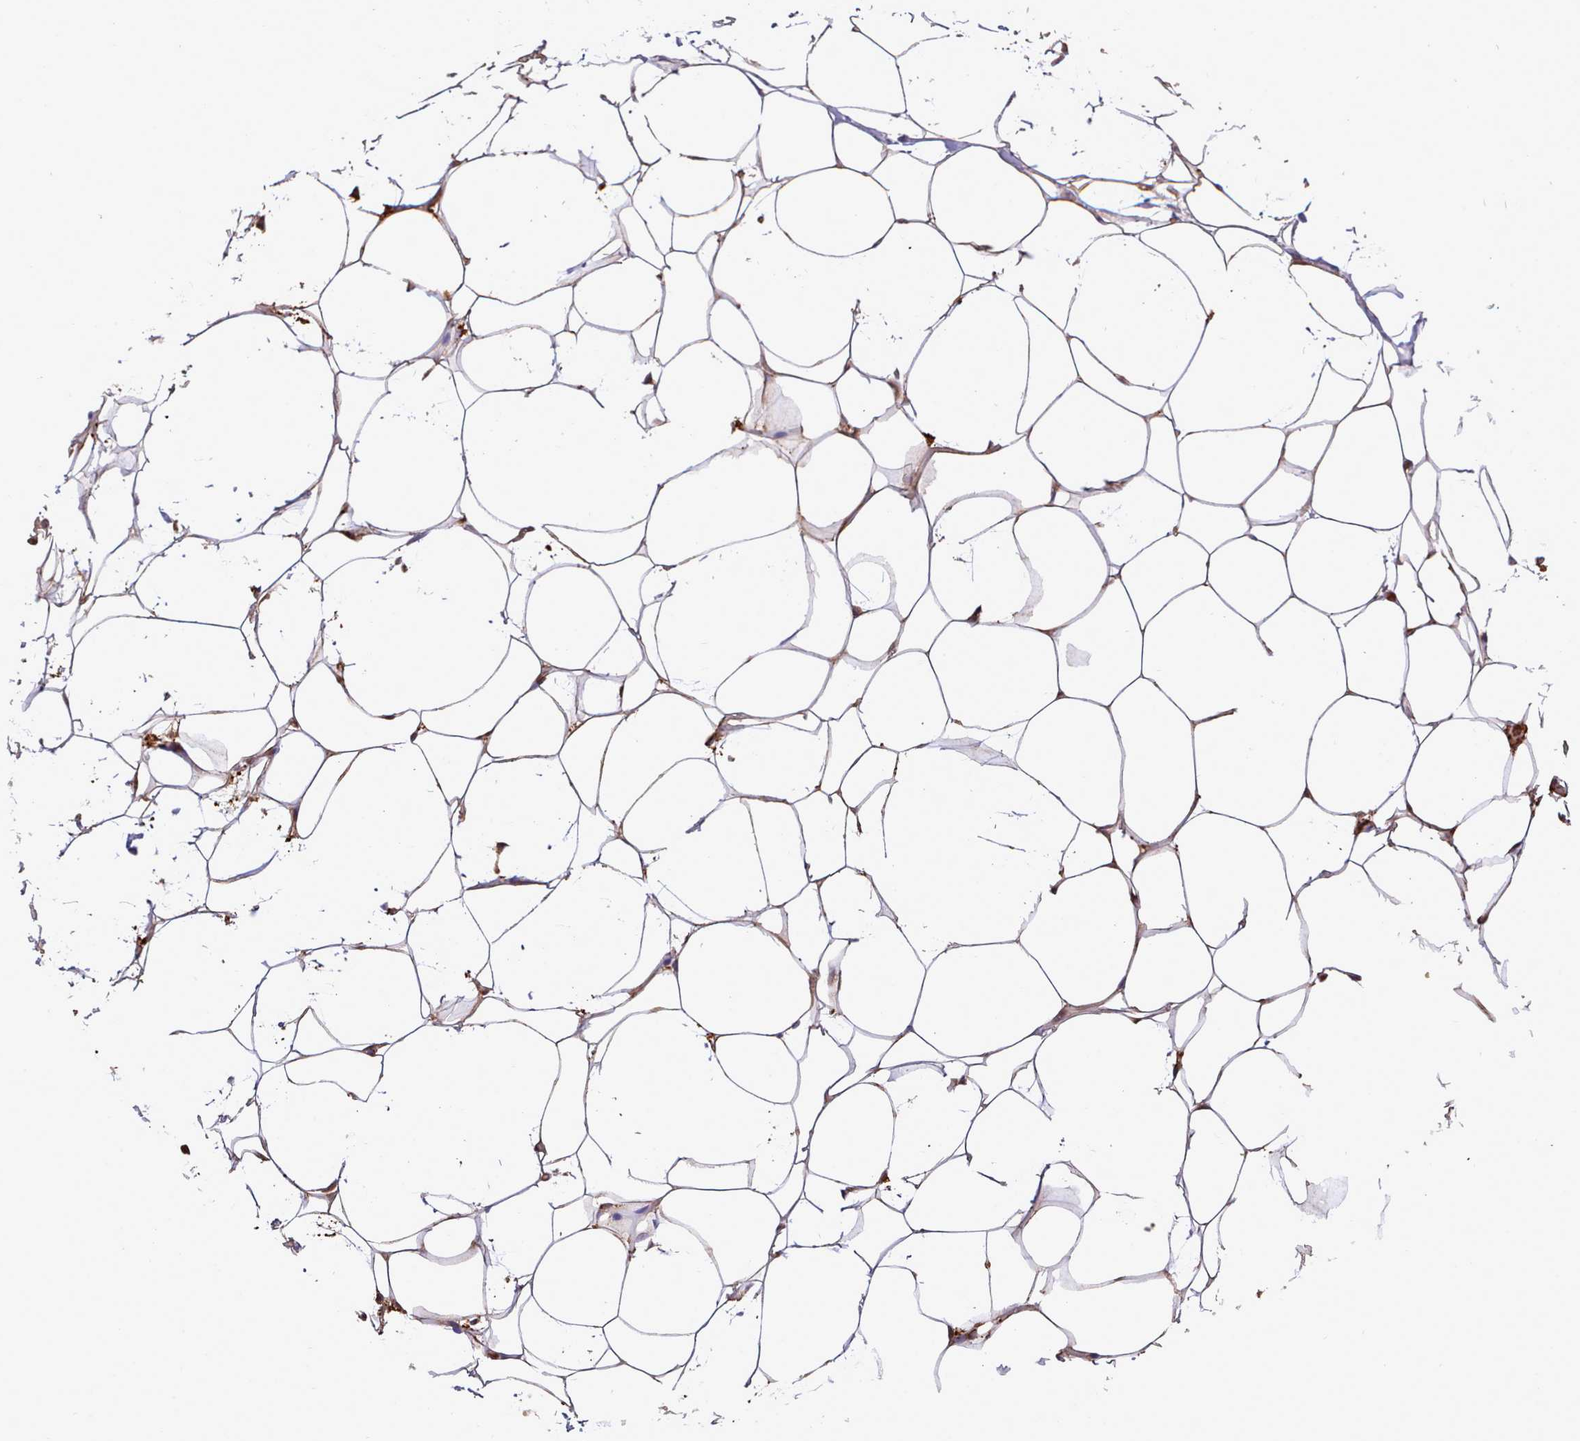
{"staining": {"intensity": "moderate", "quantity": "25%-75%", "location": "cytoplasmic/membranous"}, "tissue": "adipose tissue", "cell_type": "Adipocytes", "image_type": "normal", "snomed": [{"axis": "morphology", "description": "Normal tissue, NOS"}, {"axis": "topography", "description": "Breast"}], "caption": "Moderate cytoplasmic/membranous staining for a protein is present in approximately 25%-75% of adipocytes of benign adipose tissue using immunohistochemistry (IHC).", "gene": "CAPZA1", "patient": {"sex": "female", "age": 26}}